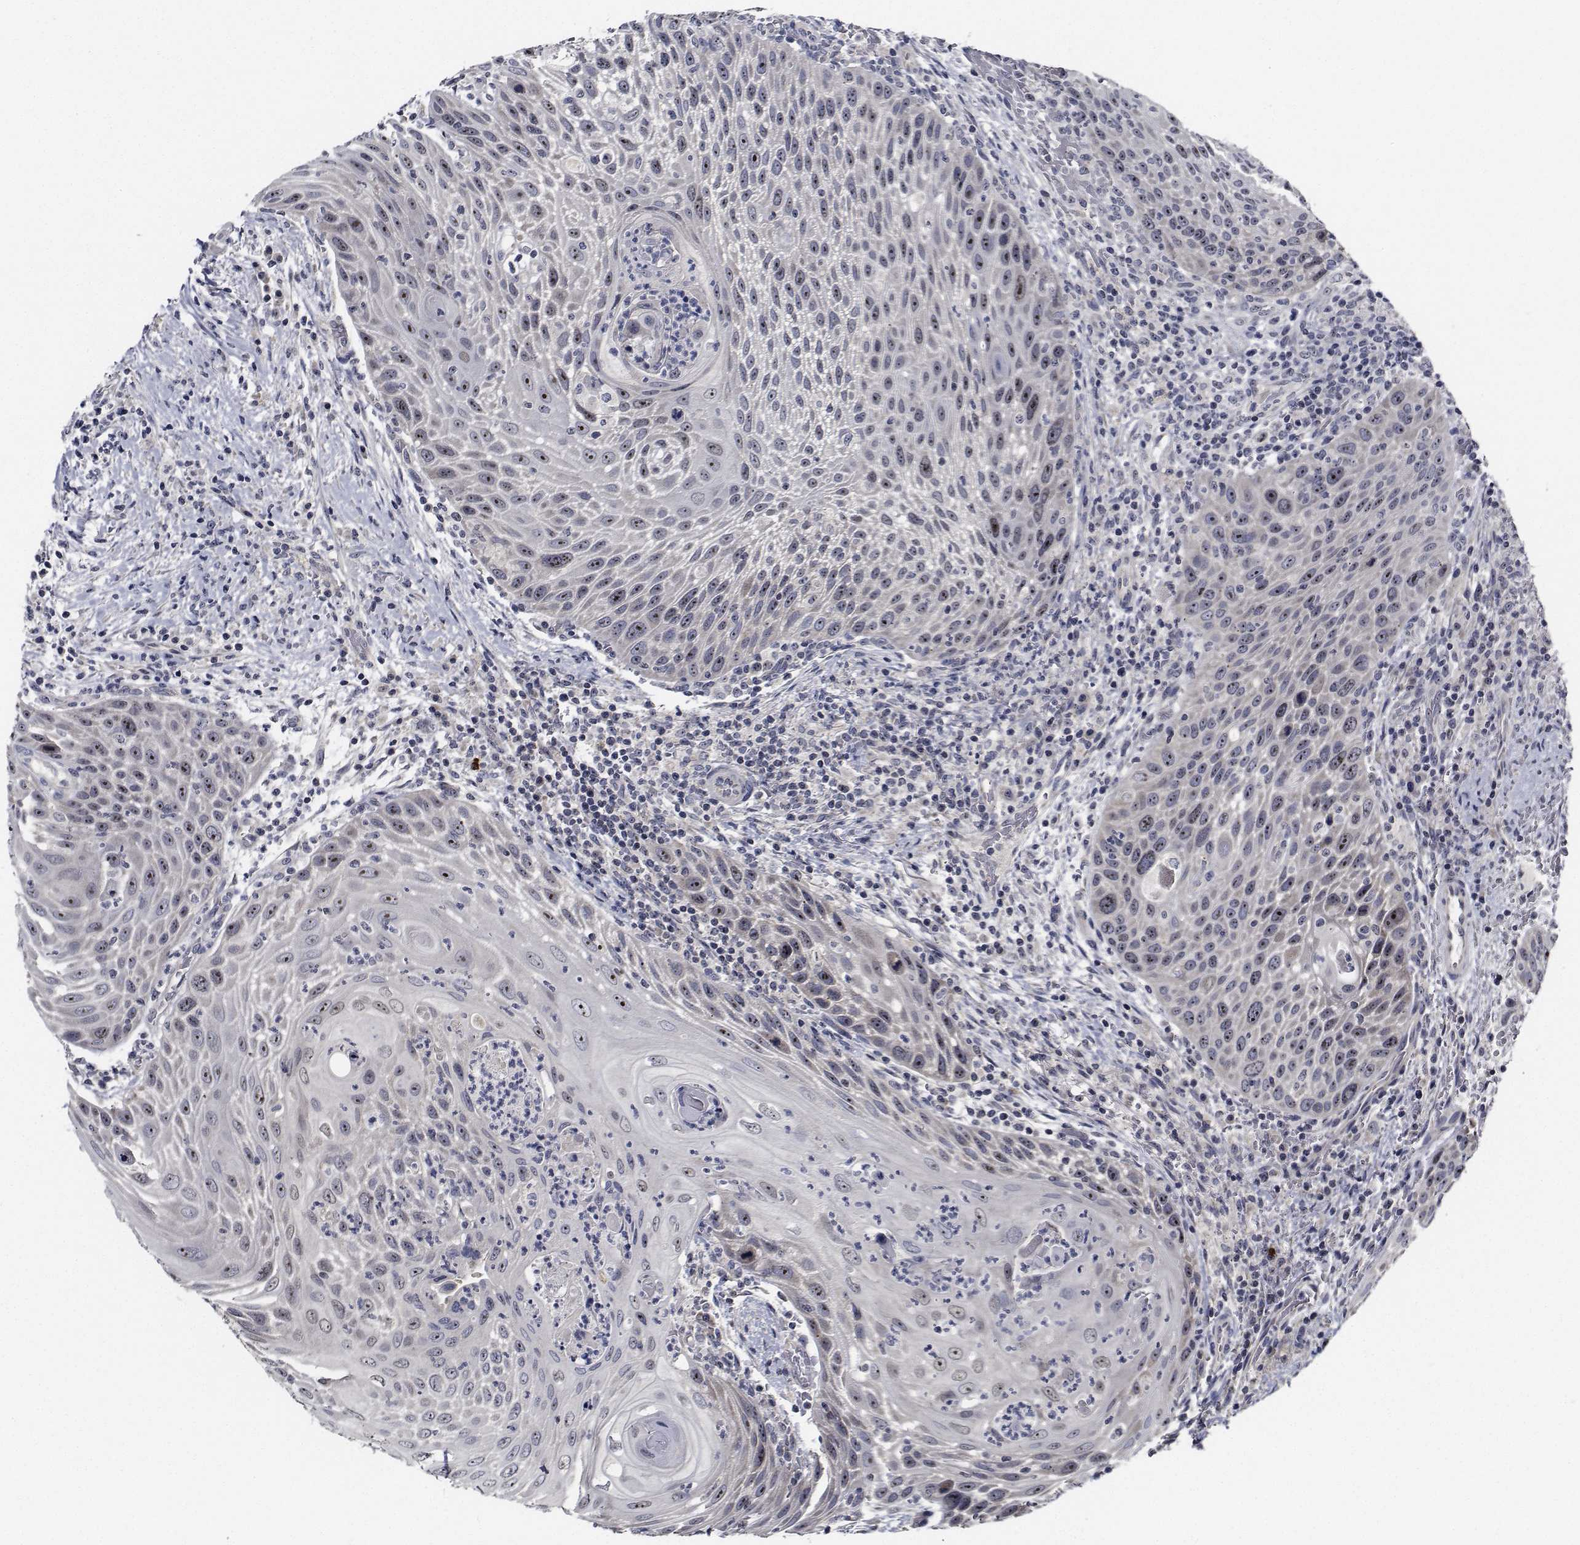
{"staining": {"intensity": "weak", "quantity": "25%-75%", "location": "nuclear"}, "tissue": "head and neck cancer", "cell_type": "Tumor cells", "image_type": "cancer", "snomed": [{"axis": "morphology", "description": "Squamous cell carcinoma, NOS"}, {"axis": "topography", "description": "Head-Neck"}], "caption": "This photomicrograph demonstrates head and neck cancer stained with immunohistochemistry to label a protein in brown. The nuclear of tumor cells show weak positivity for the protein. Nuclei are counter-stained blue.", "gene": "NVL", "patient": {"sex": "male", "age": 69}}